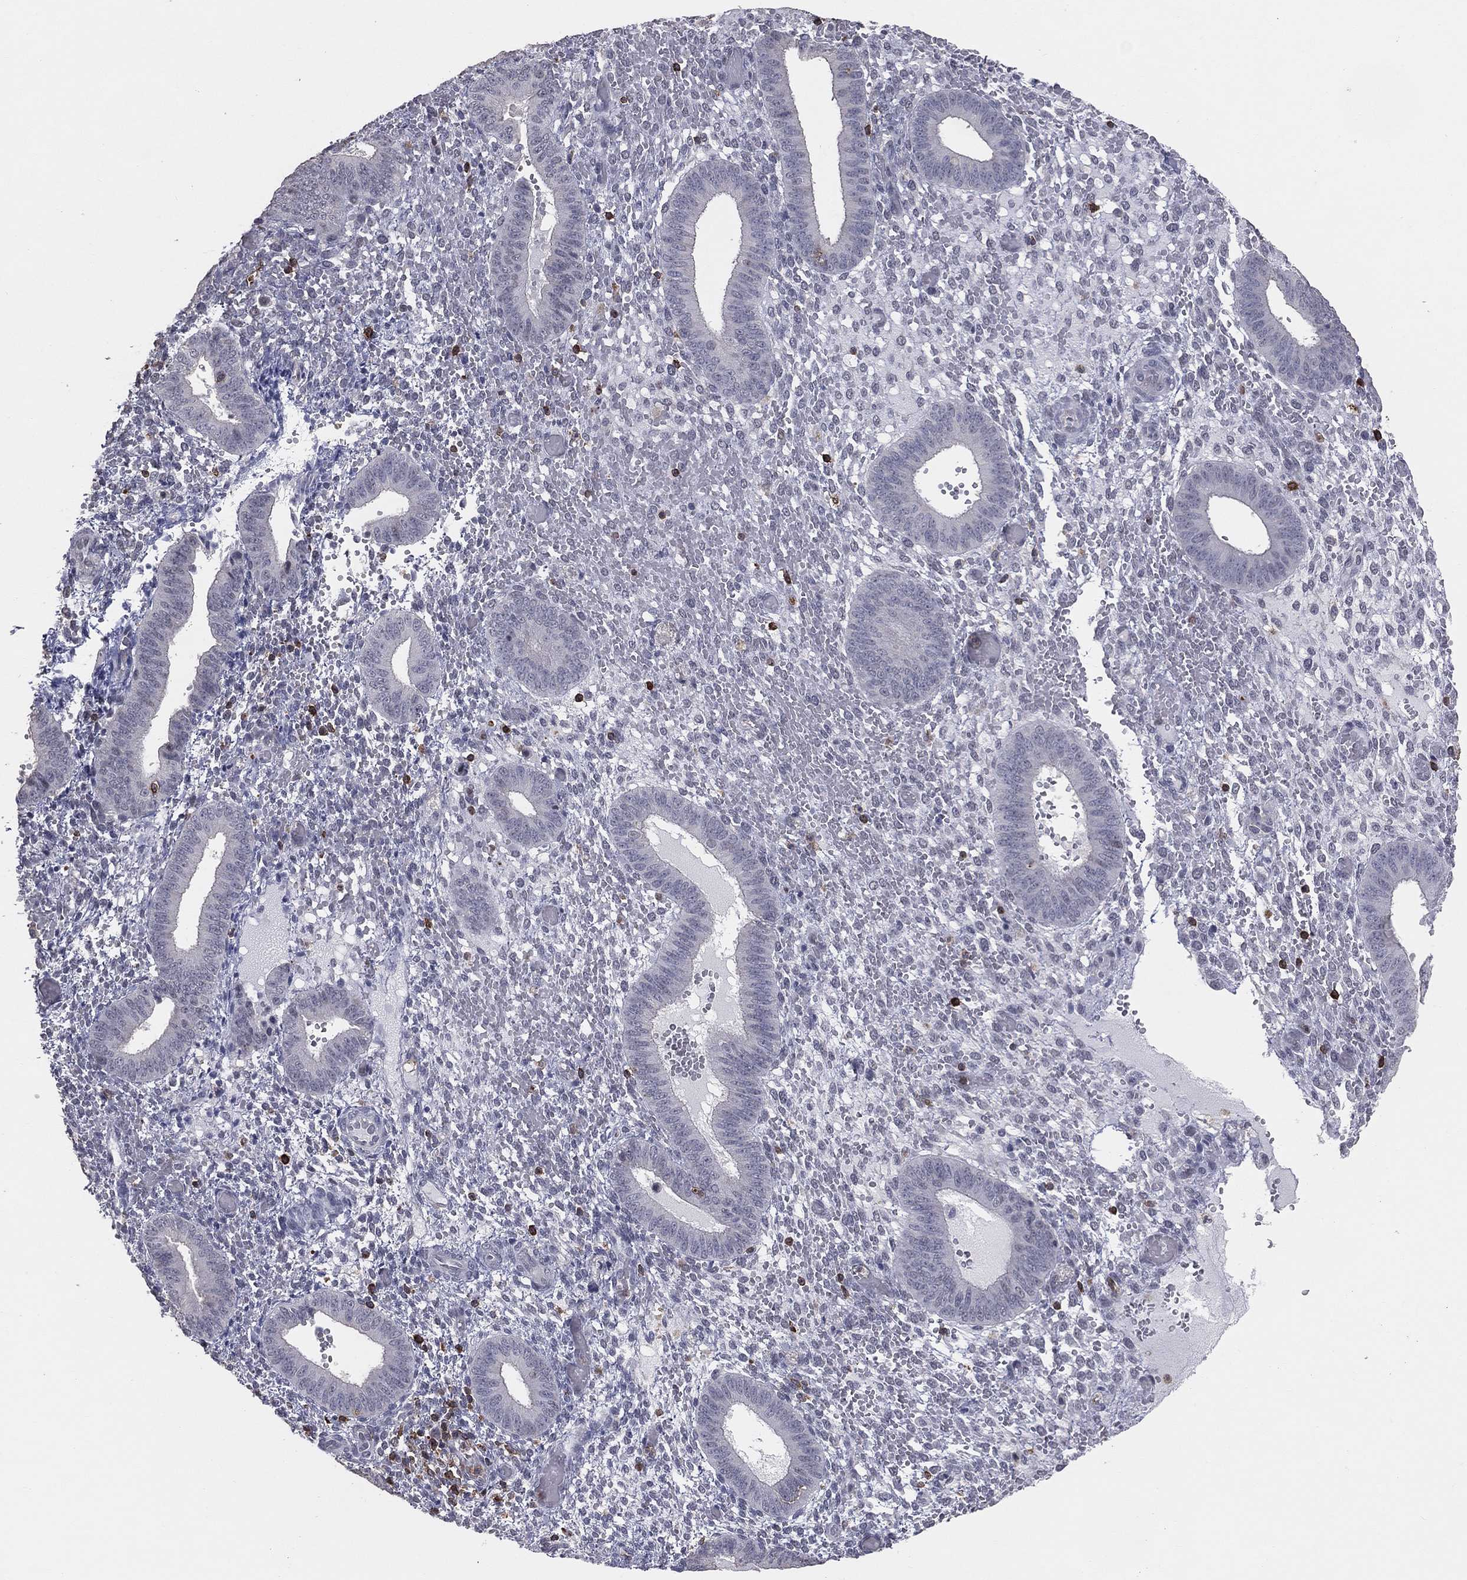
{"staining": {"intensity": "negative", "quantity": "none", "location": "none"}, "tissue": "endometrium", "cell_type": "Cells in endometrial stroma", "image_type": "normal", "snomed": [{"axis": "morphology", "description": "Normal tissue, NOS"}, {"axis": "topography", "description": "Endometrium"}], "caption": "The photomicrograph demonstrates no significant staining in cells in endometrial stroma of endometrium. (Immunohistochemistry (ihc), brightfield microscopy, high magnification).", "gene": "PSTPIP1", "patient": {"sex": "female", "age": 42}}